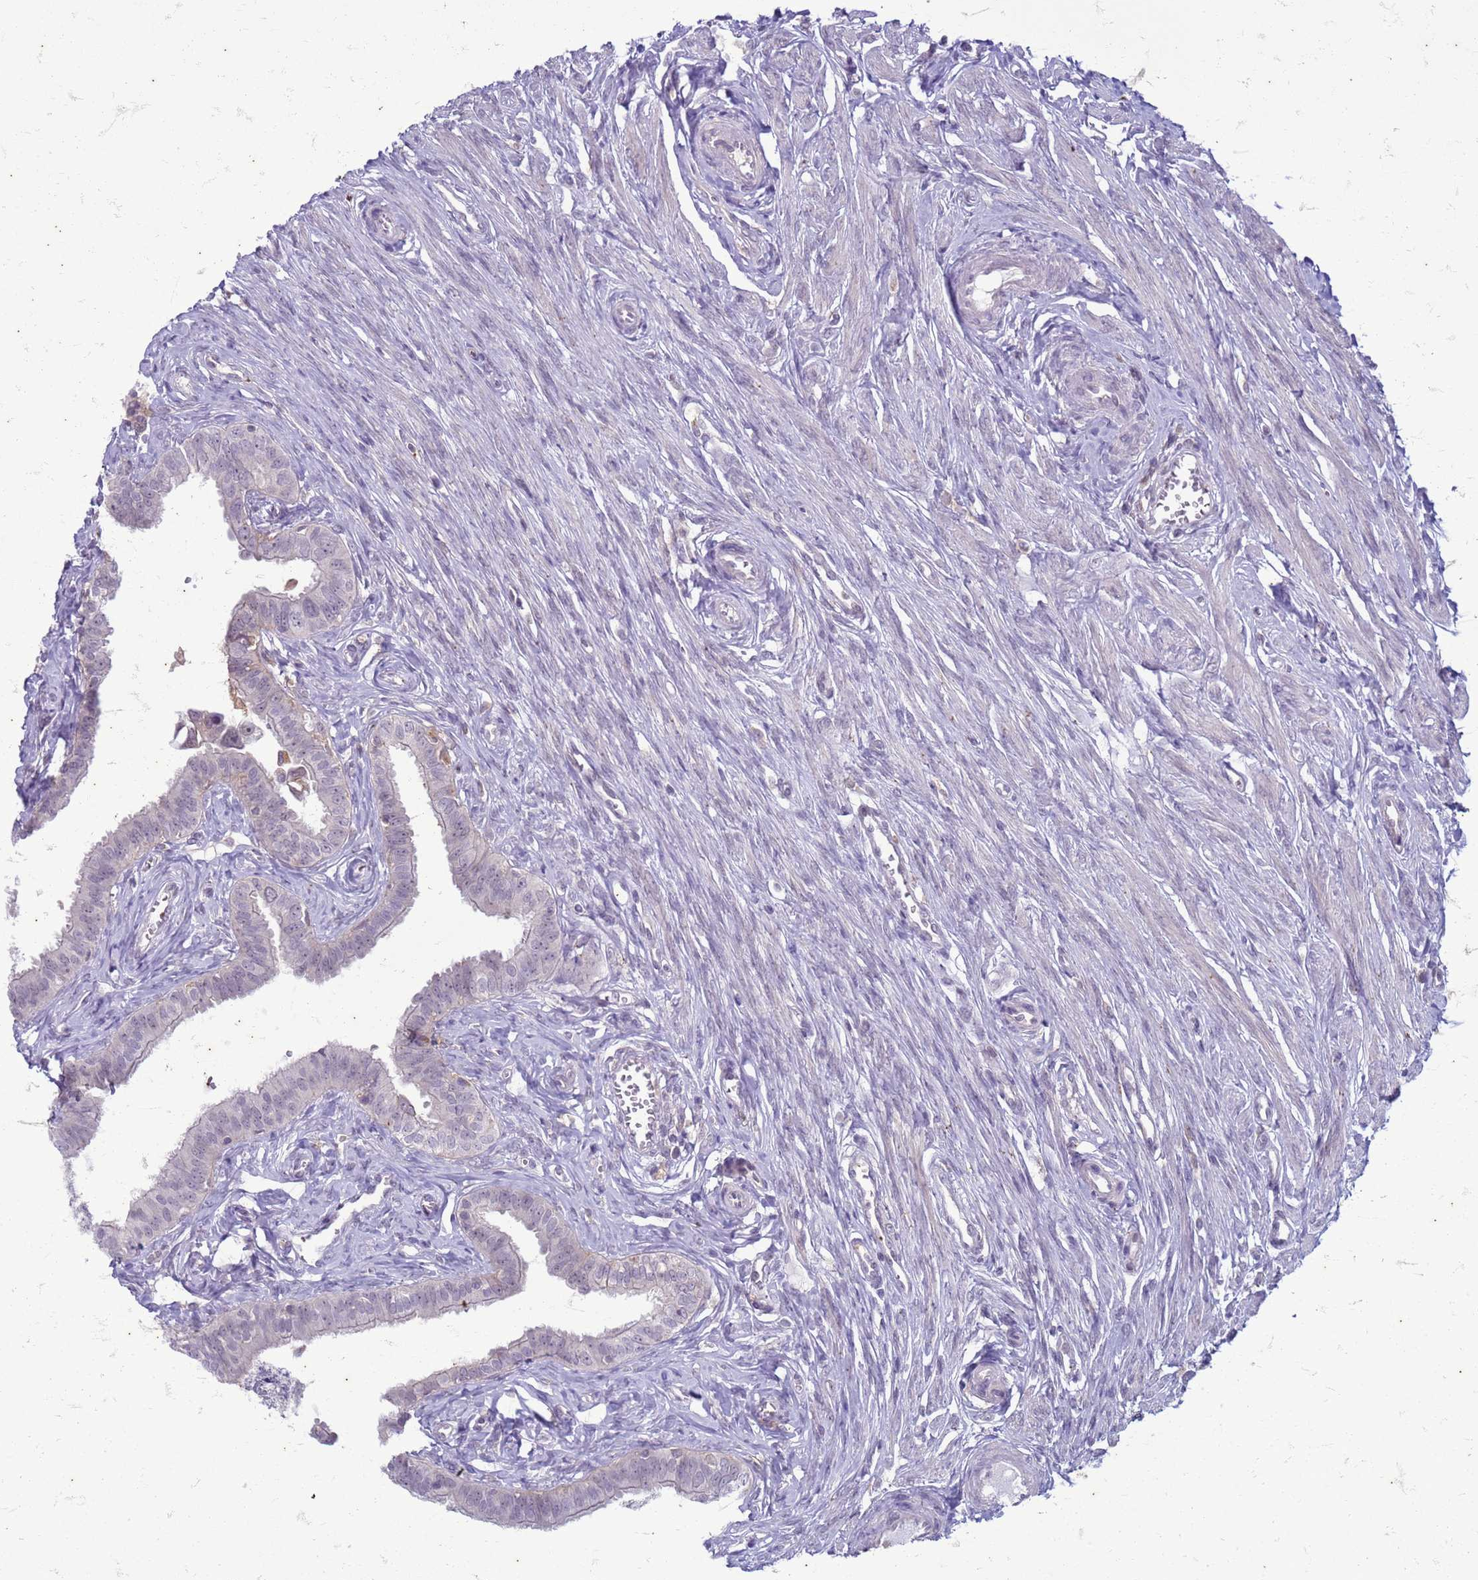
{"staining": {"intensity": "weak", "quantity": "<25%", "location": "cytoplasmic/membranous"}, "tissue": "fallopian tube", "cell_type": "Glandular cells", "image_type": "normal", "snomed": [{"axis": "morphology", "description": "Normal tissue, NOS"}, {"axis": "morphology", "description": "Carcinoma, NOS"}, {"axis": "topography", "description": "Fallopian tube"}, {"axis": "topography", "description": "Ovary"}], "caption": "Immunohistochemical staining of benign fallopian tube reveals no significant staining in glandular cells.", "gene": "SLC15A3", "patient": {"sex": "female", "age": 59}}